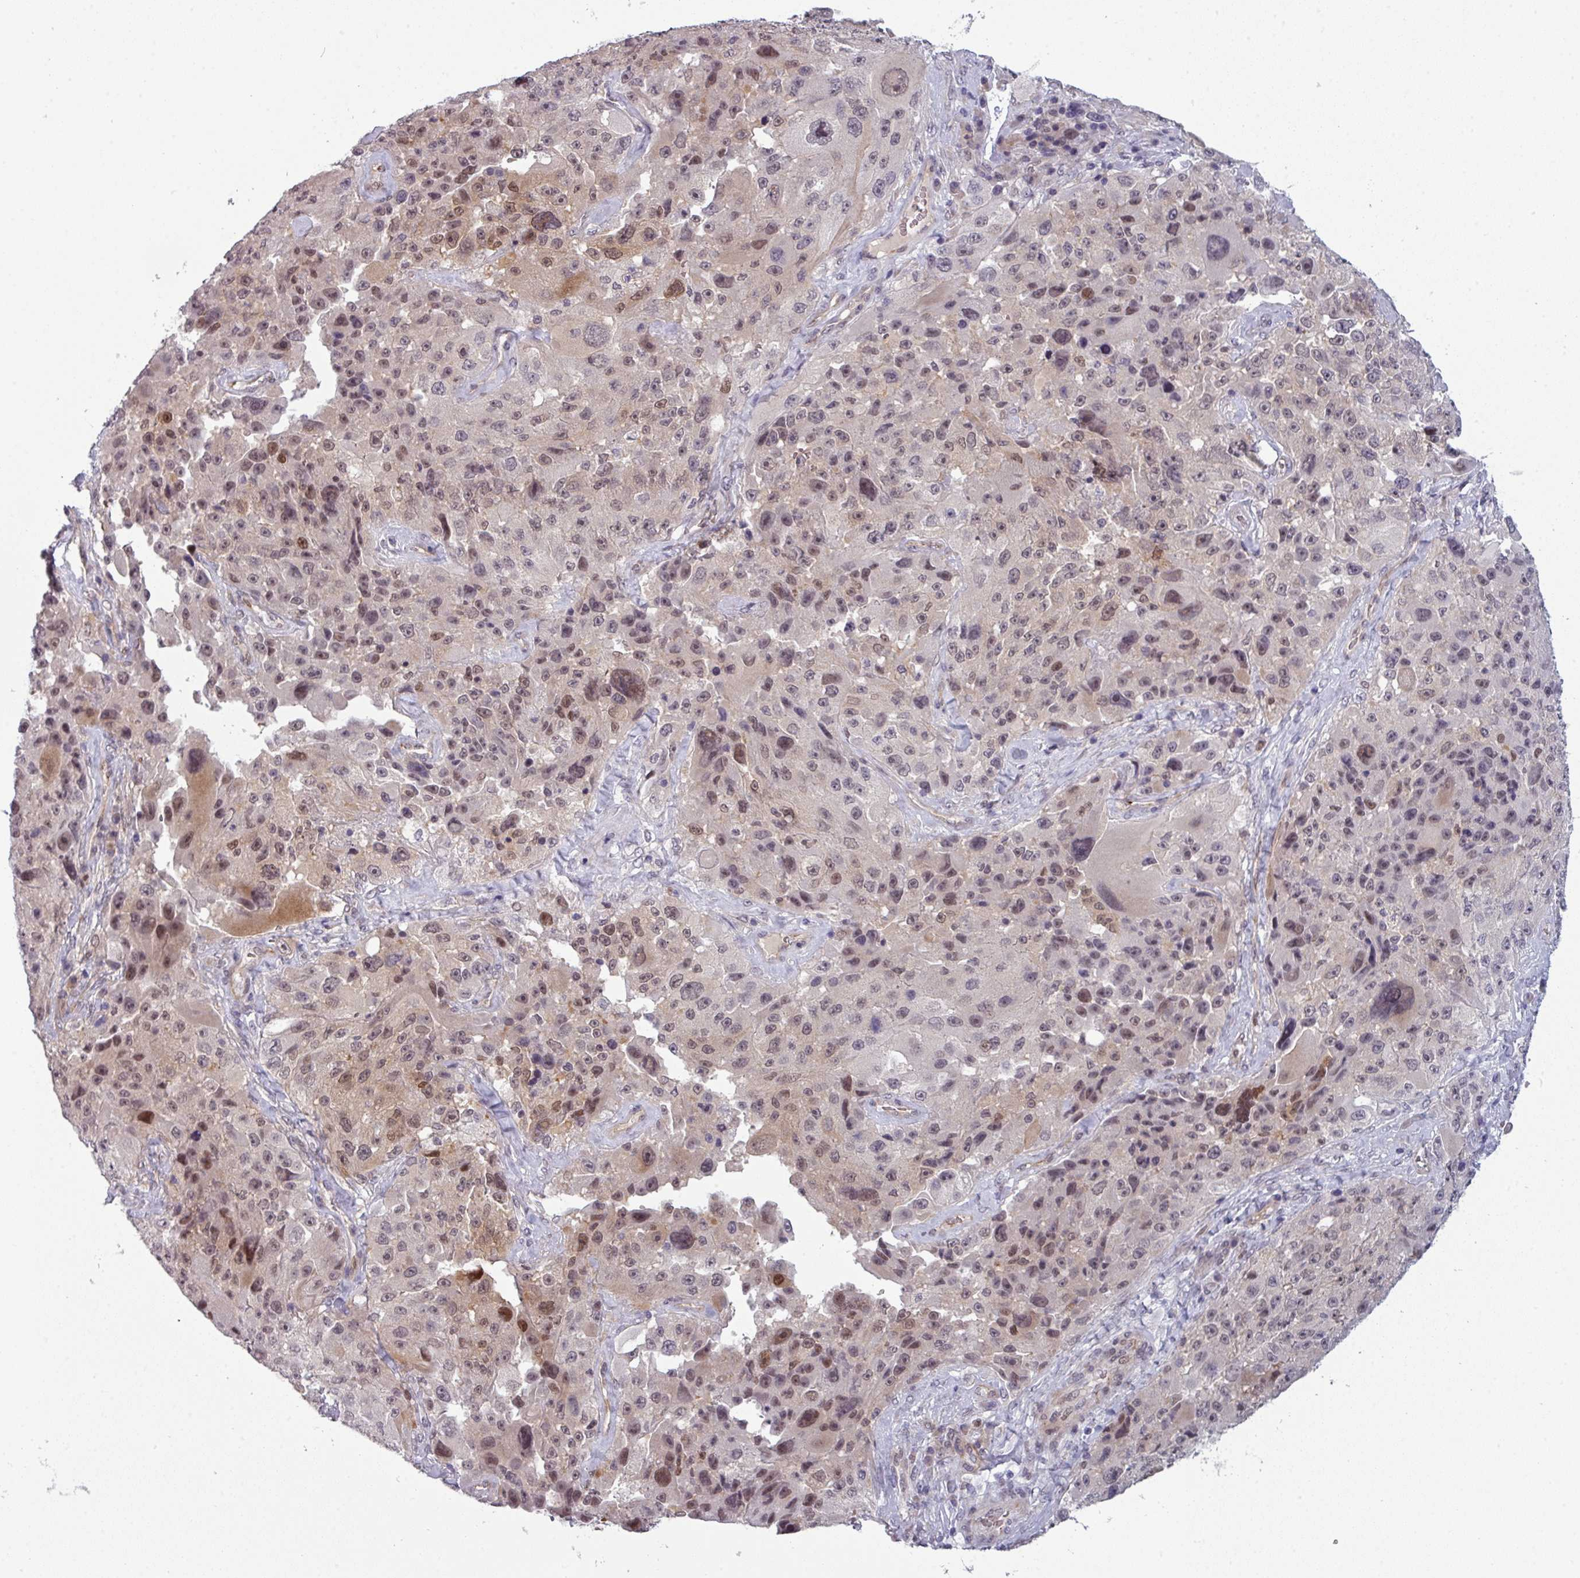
{"staining": {"intensity": "moderate", "quantity": ">75%", "location": "nuclear"}, "tissue": "melanoma", "cell_type": "Tumor cells", "image_type": "cancer", "snomed": [{"axis": "morphology", "description": "Malignant melanoma, Metastatic site"}, {"axis": "topography", "description": "Lymph node"}], "caption": "This is a micrograph of IHC staining of malignant melanoma (metastatic site), which shows moderate staining in the nuclear of tumor cells.", "gene": "PRAMEF12", "patient": {"sex": "male", "age": 62}}